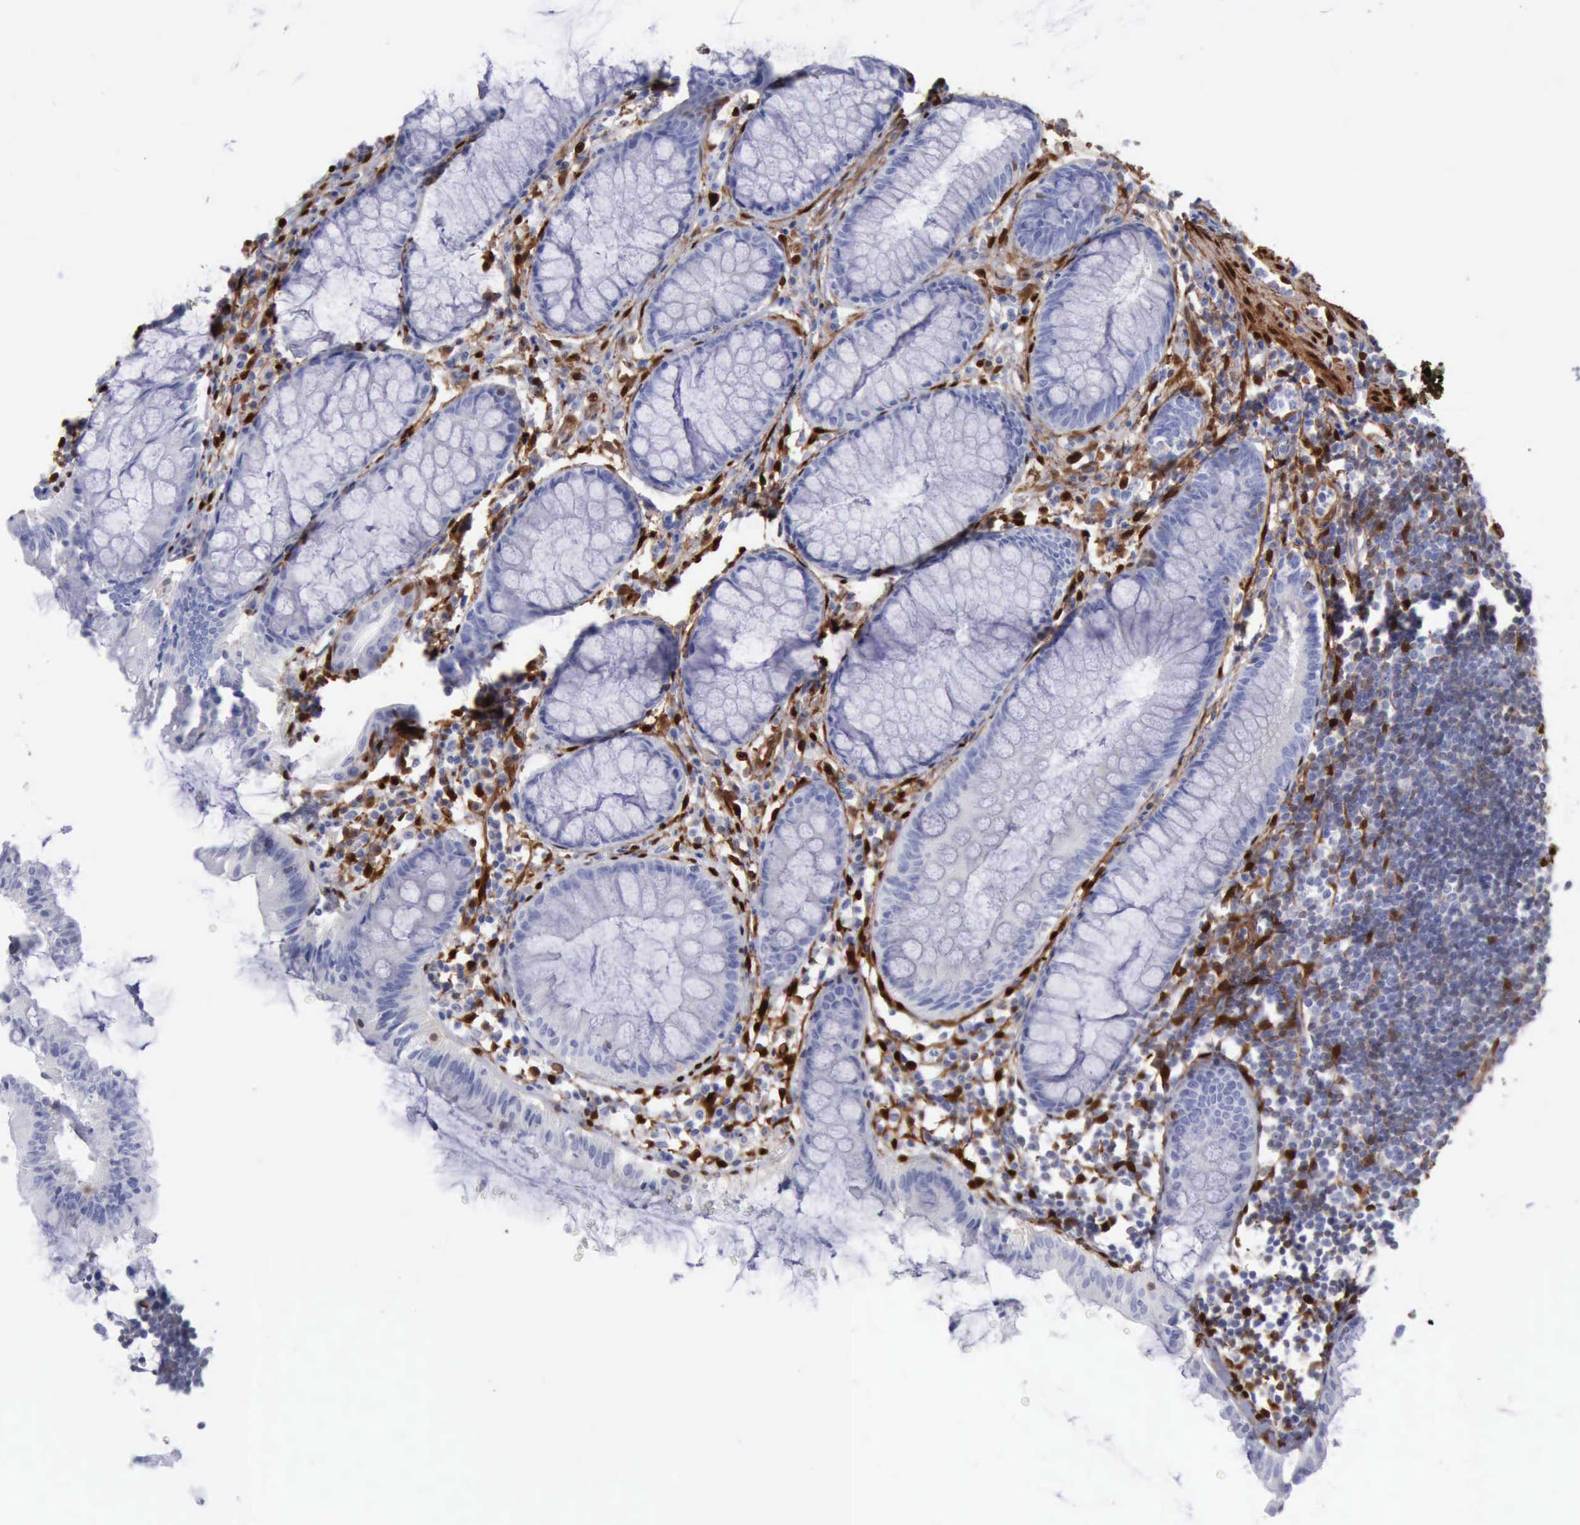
{"staining": {"intensity": "negative", "quantity": "none", "location": "none"}, "tissue": "rectum", "cell_type": "Glandular cells", "image_type": "normal", "snomed": [{"axis": "morphology", "description": "Normal tissue, NOS"}, {"axis": "topography", "description": "Rectum"}], "caption": "This is a photomicrograph of immunohistochemistry staining of benign rectum, which shows no expression in glandular cells.", "gene": "FHL1", "patient": {"sex": "female", "age": 66}}